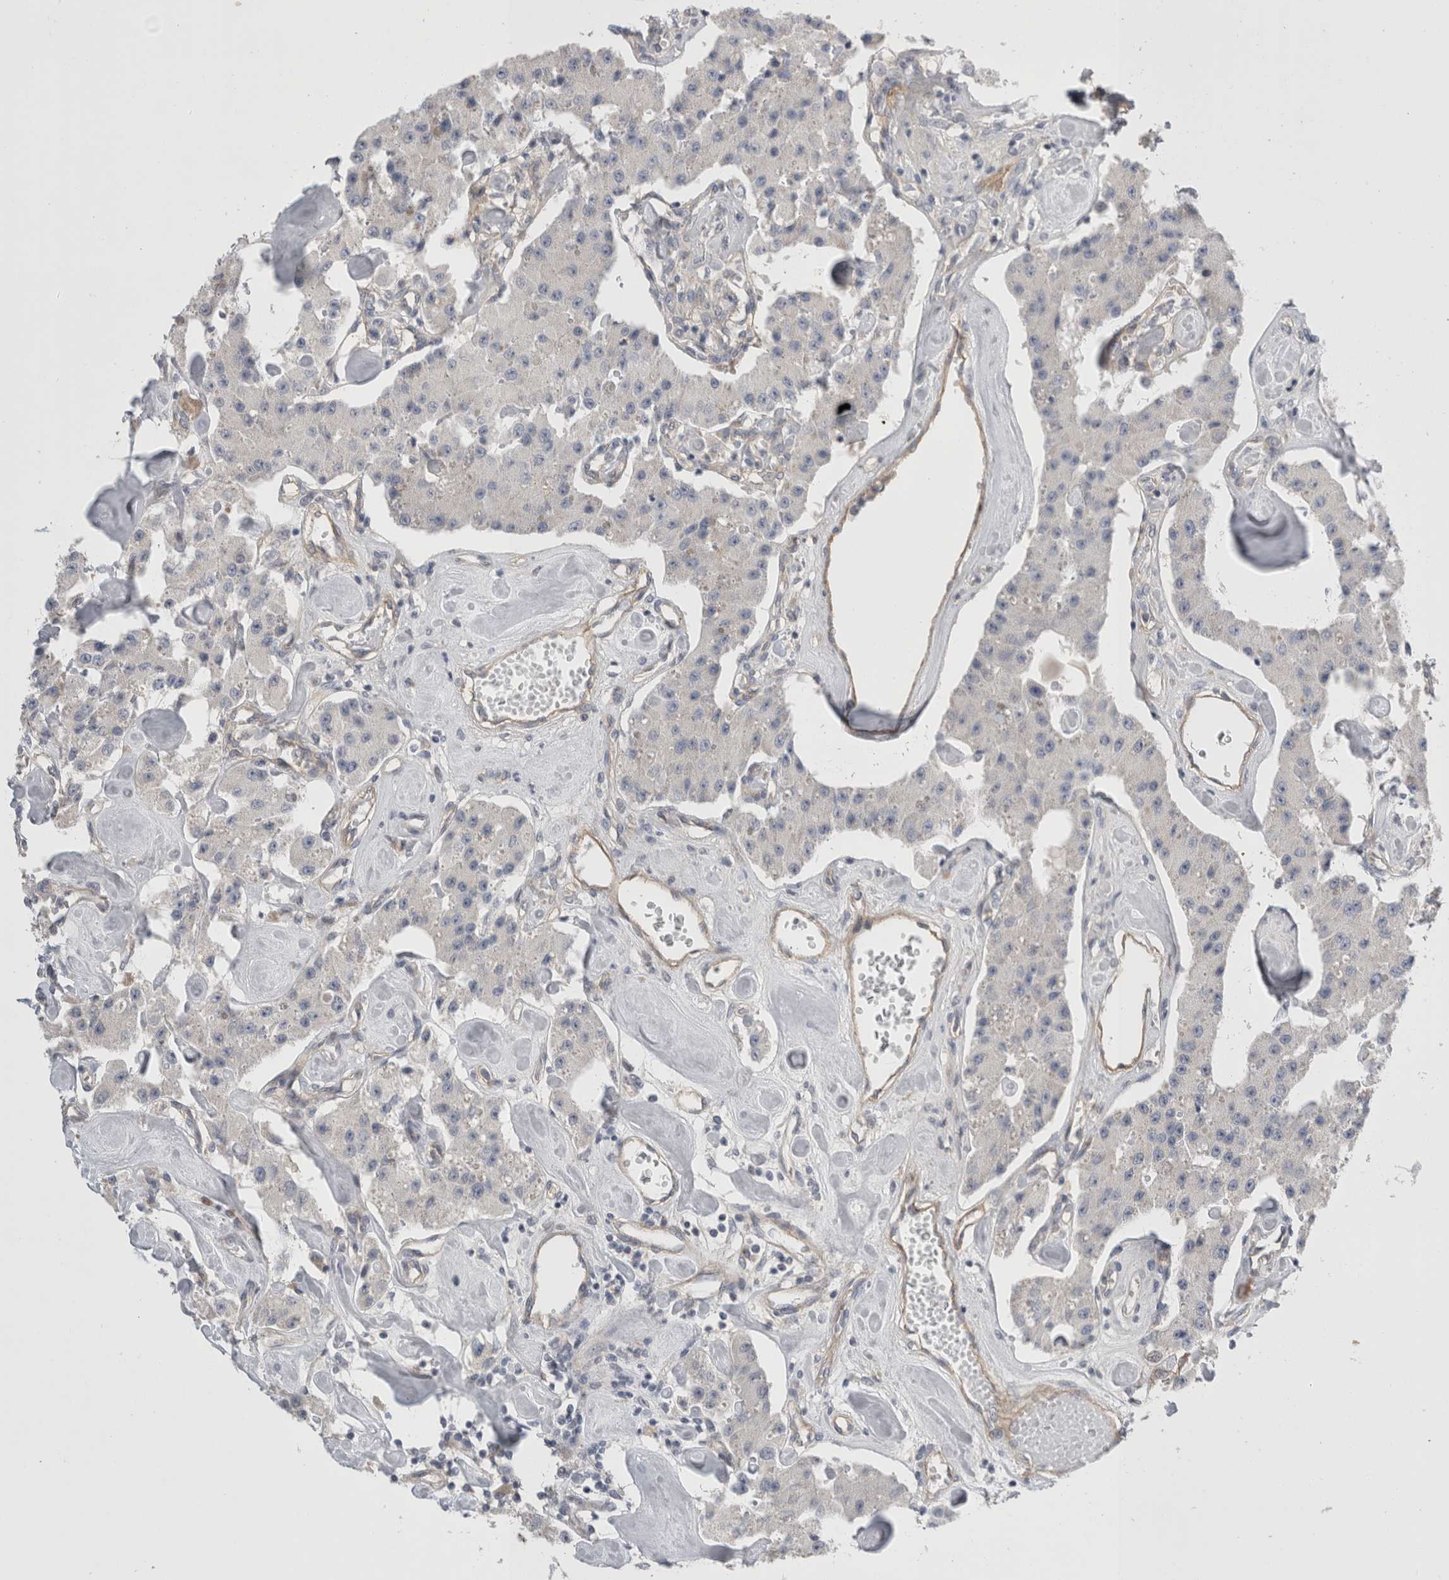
{"staining": {"intensity": "negative", "quantity": "none", "location": "none"}, "tissue": "carcinoid", "cell_type": "Tumor cells", "image_type": "cancer", "snomed": [{"axis": "morphology", "description": "Carcinoid, malignant, NOS"}, {"axis": "topography", "description": "Pancreas"}], "caption": "Carcinoid (malignant) was stained to show a protein in brown. There is no significant expression in tumor cells. (Brightfield microscopy of DAB IHC at high magnification).", "gene": "VANGL1", "patient": {"sex": "male", "age": 41}}